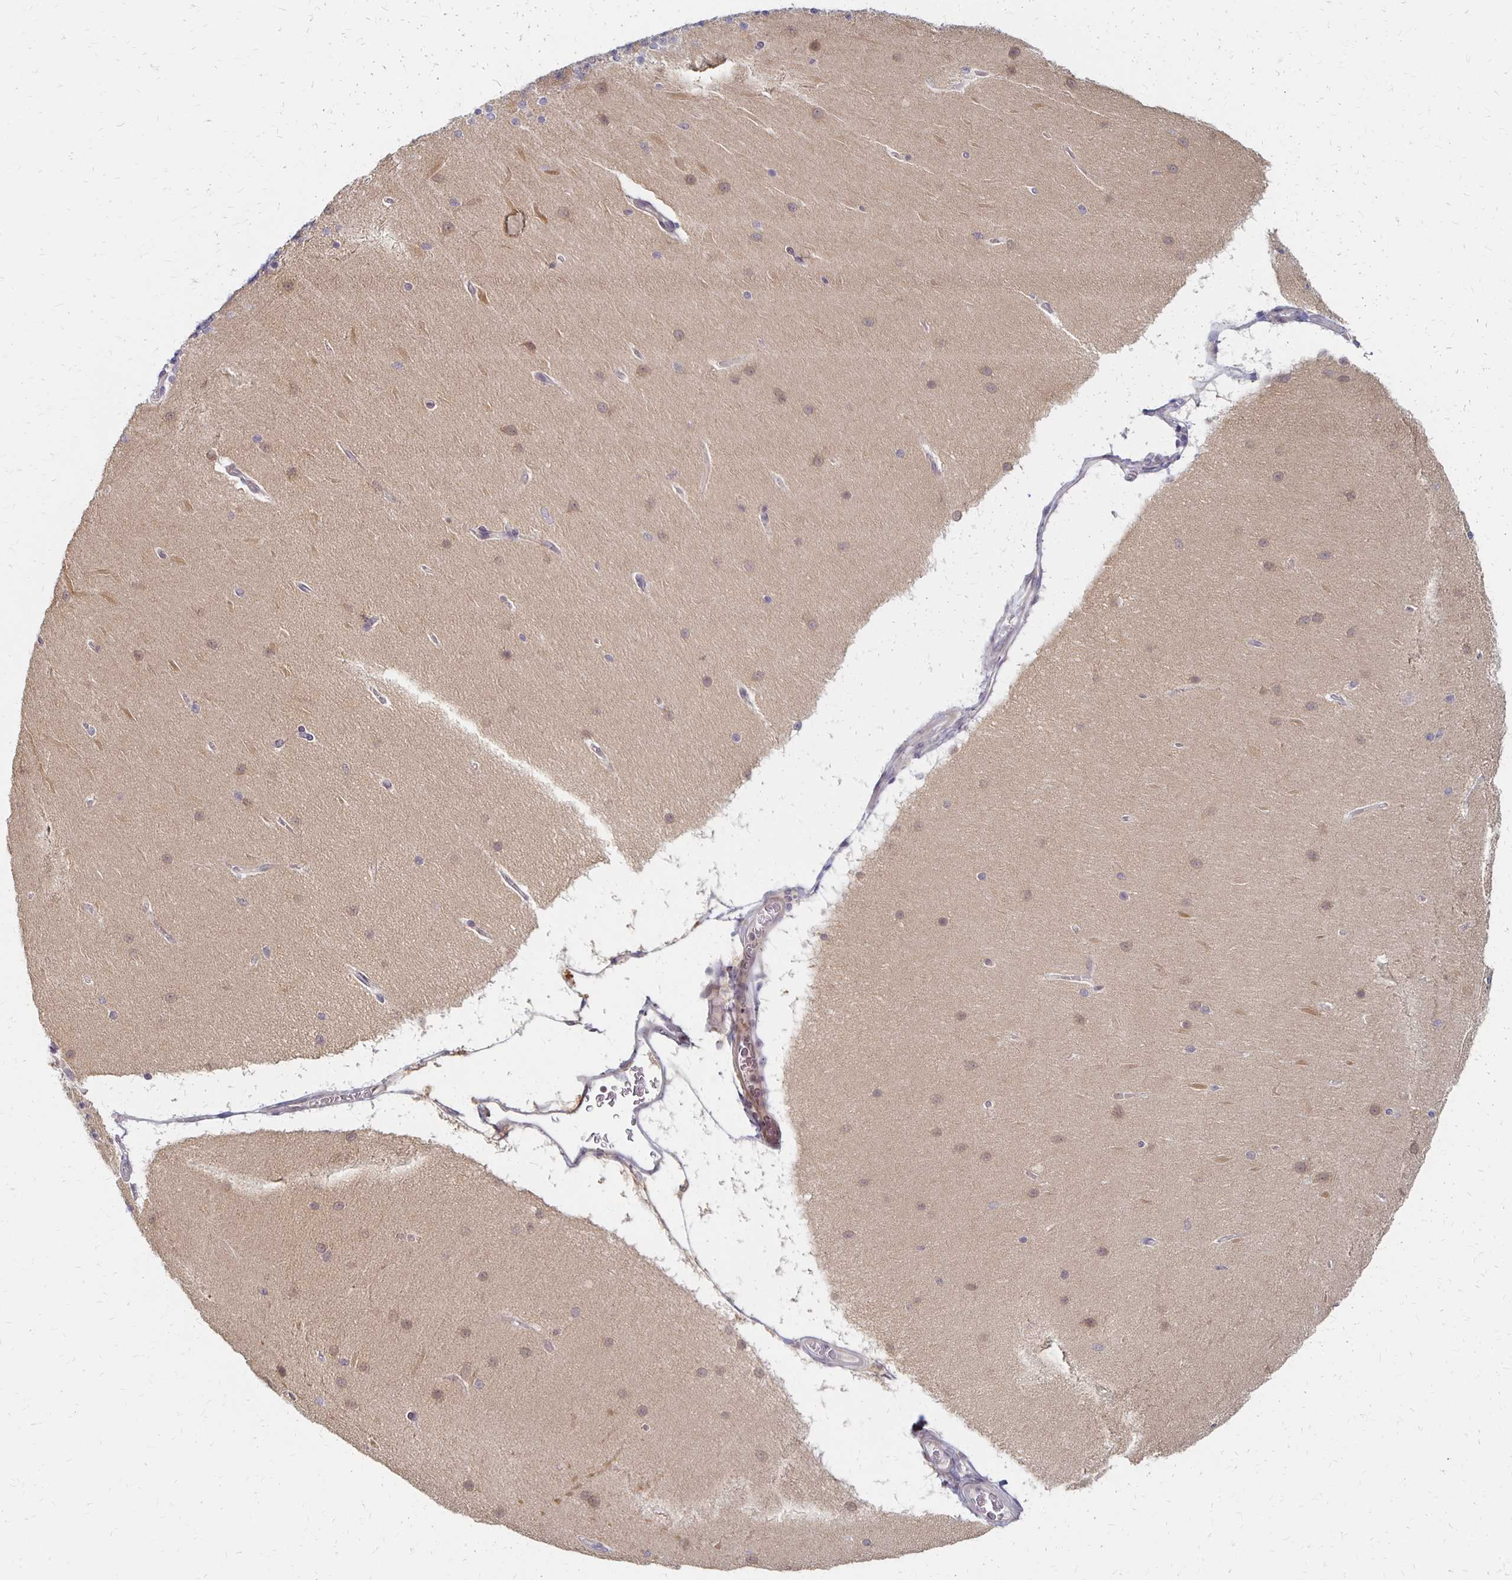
{"staining": {"intensity": "moderate", "quantity": "<25%", "location": "cytoplasmic/membranous"}, "tissue": "cerebellum", "cell_type": "Cells in granular layer", "image_type": "normal", "snomed": [{"axis": "morphology", "description": "Normal tissue, NOS"}, {"axis": "topography", "description": "Cerebellum"}], "caption": "Cerebellum was stained to show a protein in brown. There is low levels of moderate cytoplasmic/membranous positivity in about <25% of cells in granular layer. The staining was performed using DAB, with brown indicating positive protein expression. Nuclei are stained blue with hematoxylin.", "gene": "PRKCB", "patient": {"sex": "female", "age": 54}}